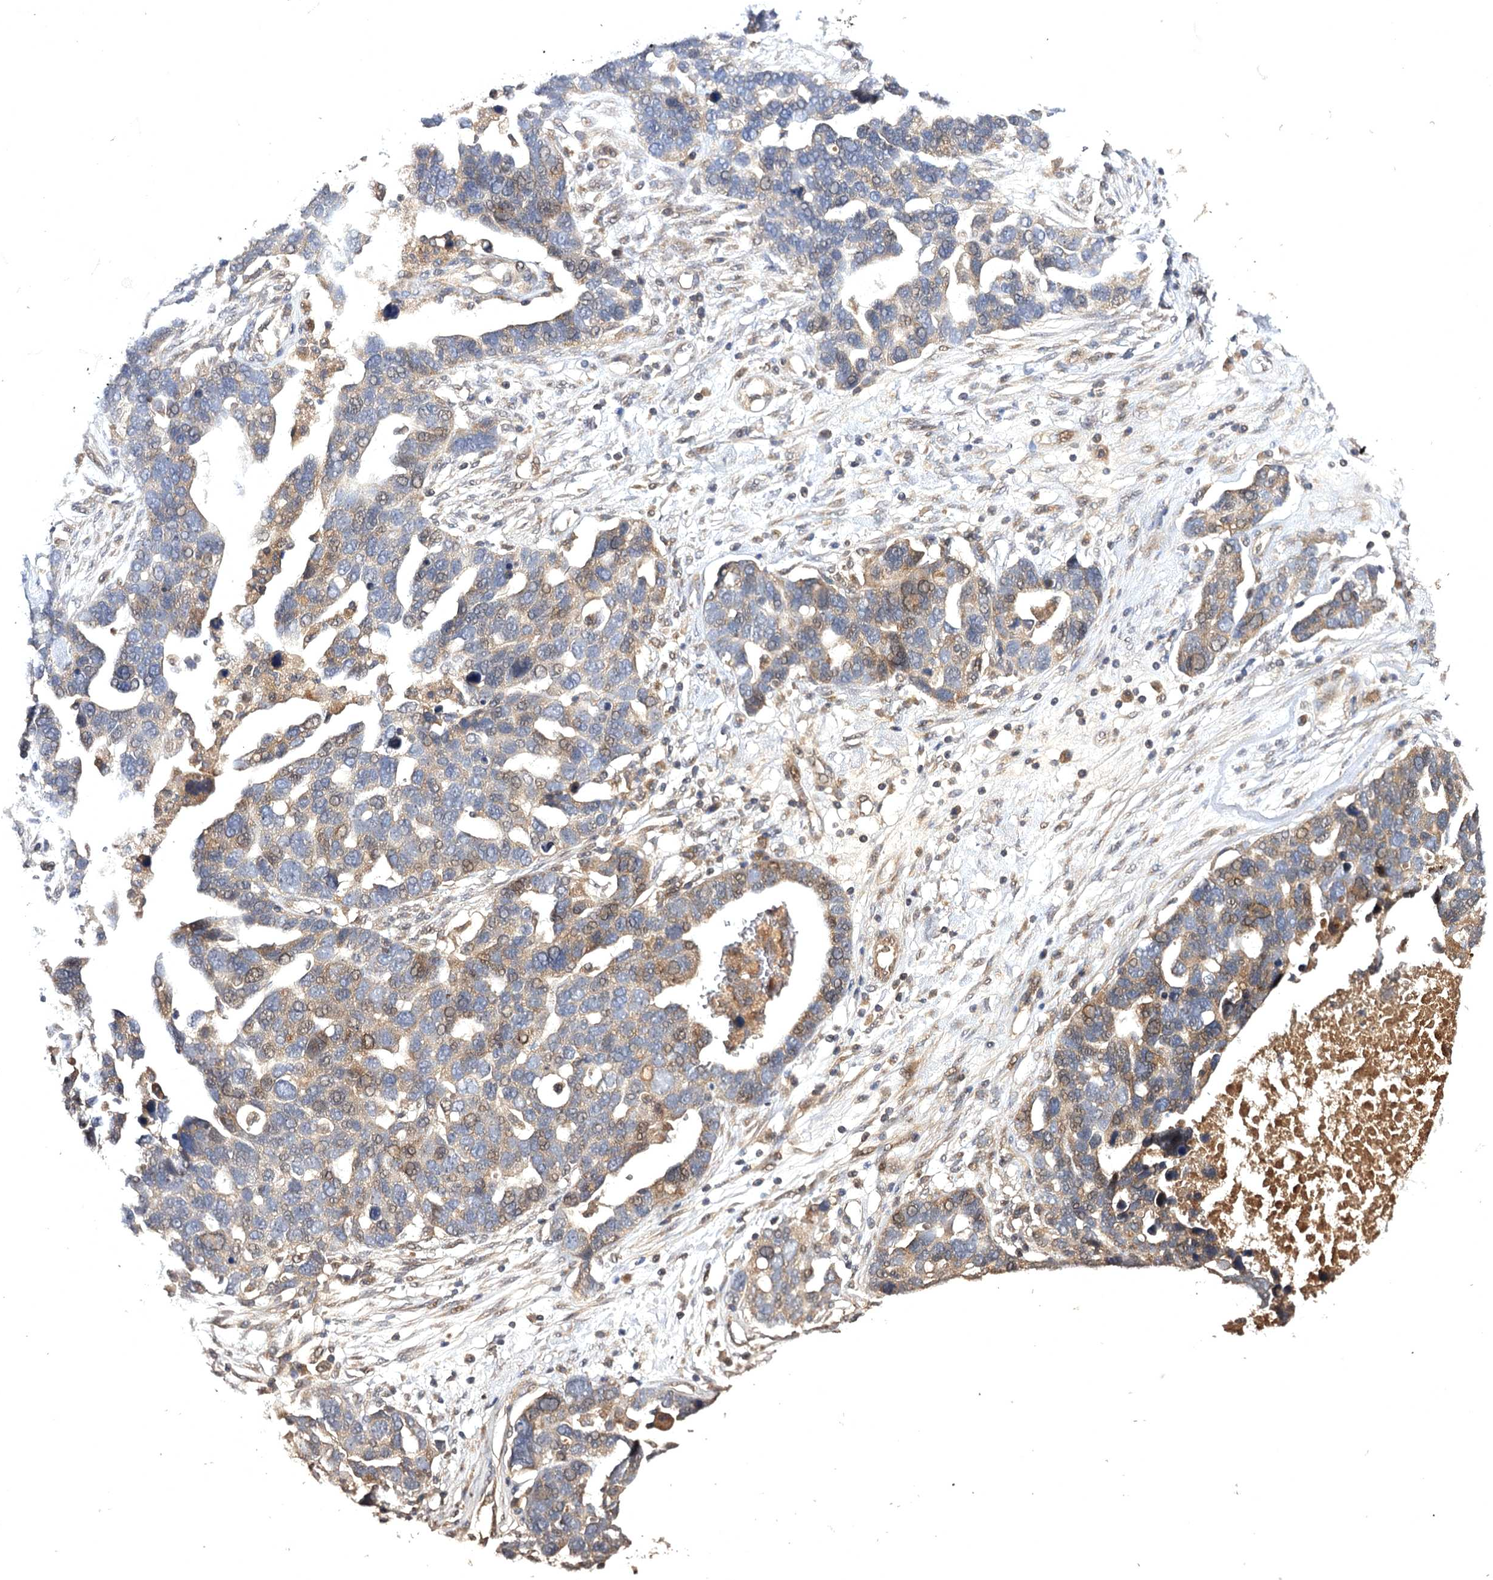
{"staining": {"intensity": "weak", "quantity": "25%-75%", "location": "cytoplasmic/membranous"}, "tissue": "ovarian cancer", "cell_type": "Tumor cells", "image_type": "cancer", "snomed": [{"axis": "morphology", "description": "Cystadenocarcinoma, serous, NOS"}, {"axis": "topography", "description": "Ovary"}], "caption": "Tumor cells show weak cytoplasmic/membranous positivity in about 25%-75% of cells in serous cystadenocarcinoma (ovarian). (brown staining indicates protein expression, while blue staining denotes nuclei).", "gene": "BCR", "patient": {"sex": "female", "age": 54}}